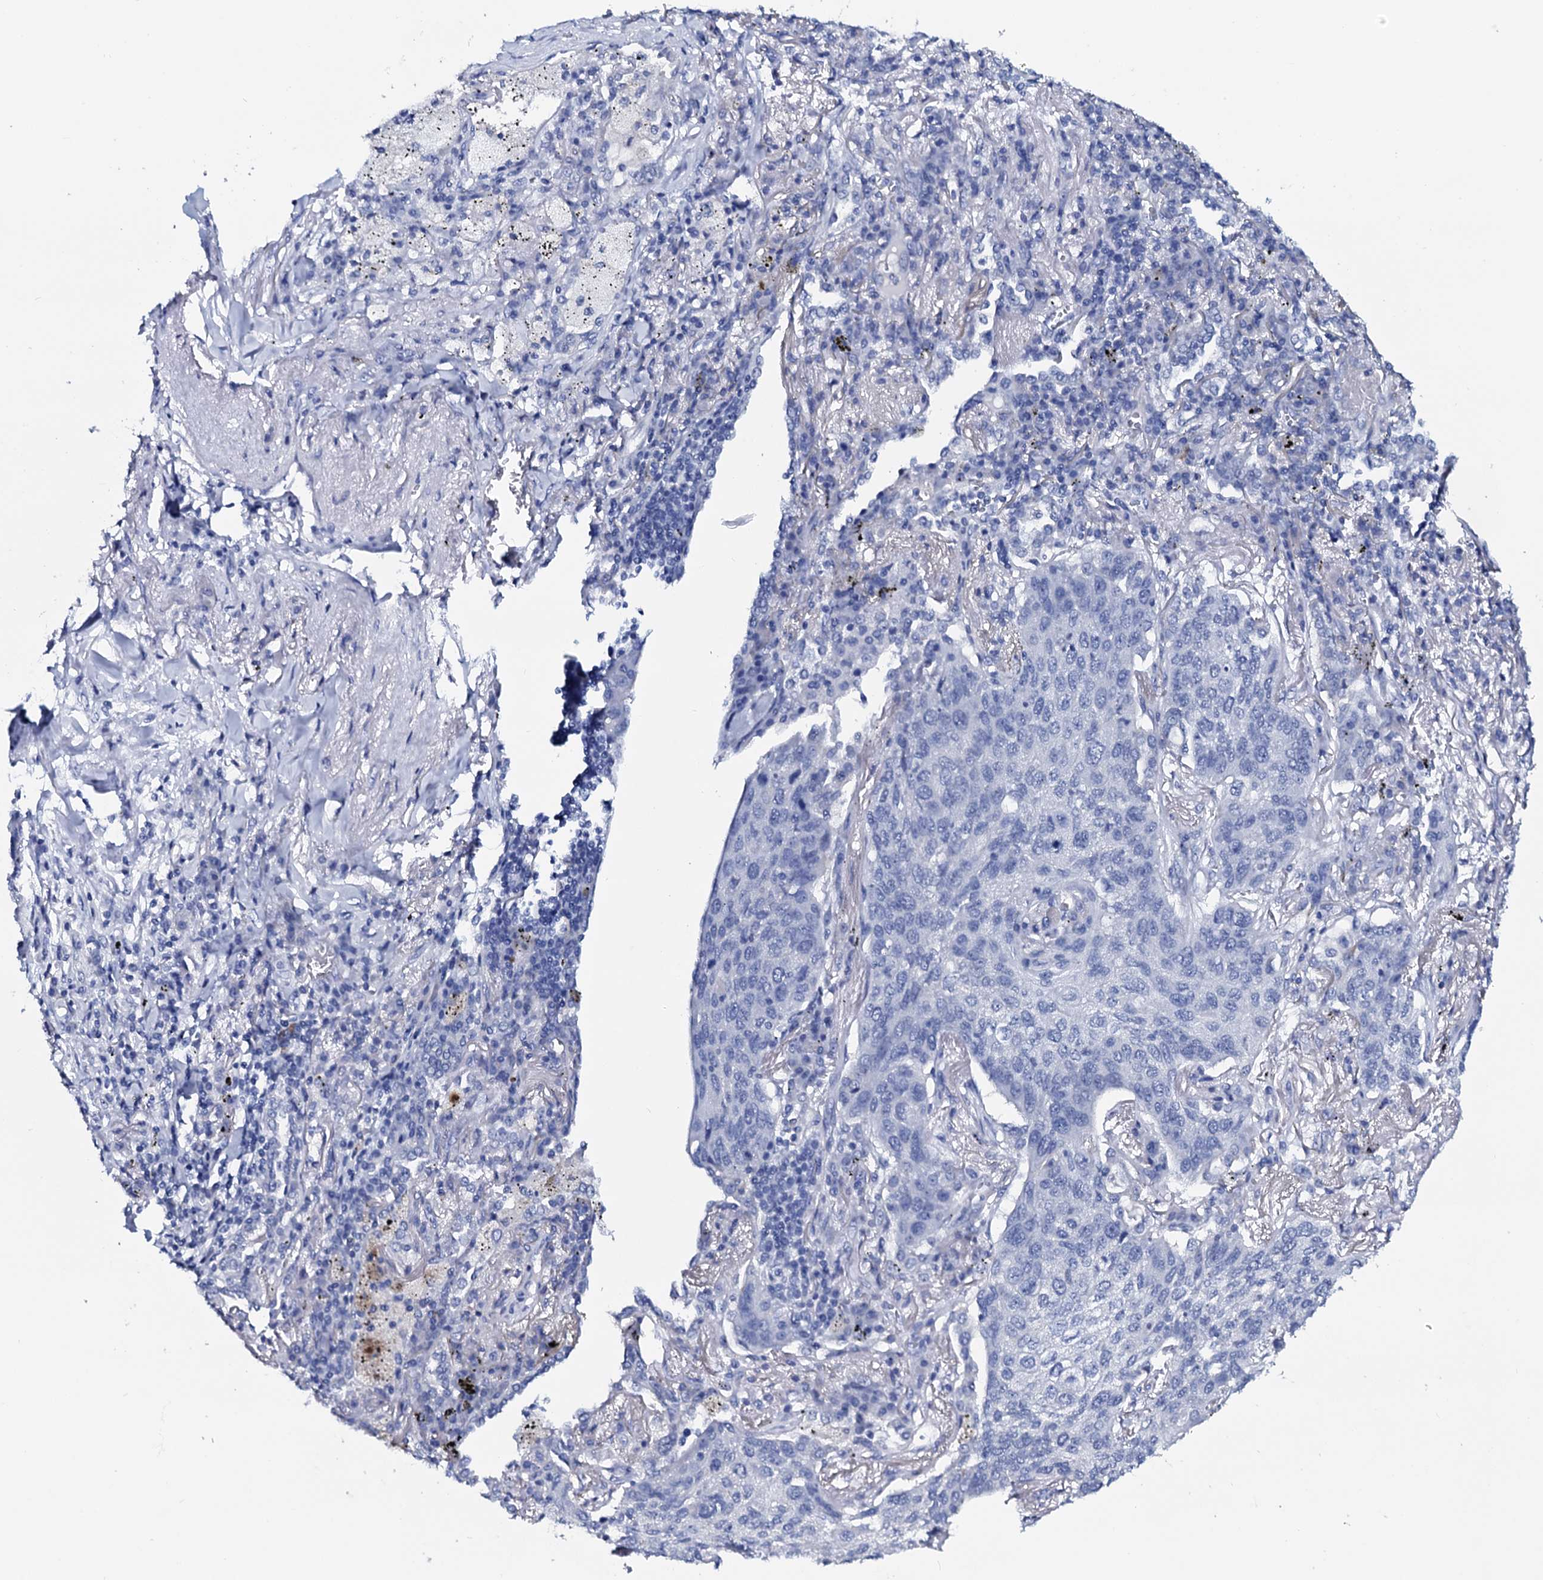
{"staining": {"intensity": "negative", "quantity": "none", "location": "none"}, "tissue": "lung cancer", "cell_type": "Tumor cells", "image_type": "cancer", "snomed": [{"axis": "morphology", "description": "Squamous cell carcinoma, NOS"}, {"axis": "topography", "description": "Lung"}], "caption": "DAB (3,3'-diaminobenzidine) immunohistochemical staining of human lung cancer (squamous cell carcinoma) displays no significant positivity in tumor cells.", "gene": "GYS2", "patient": {"sex": "female", "age": 63}}